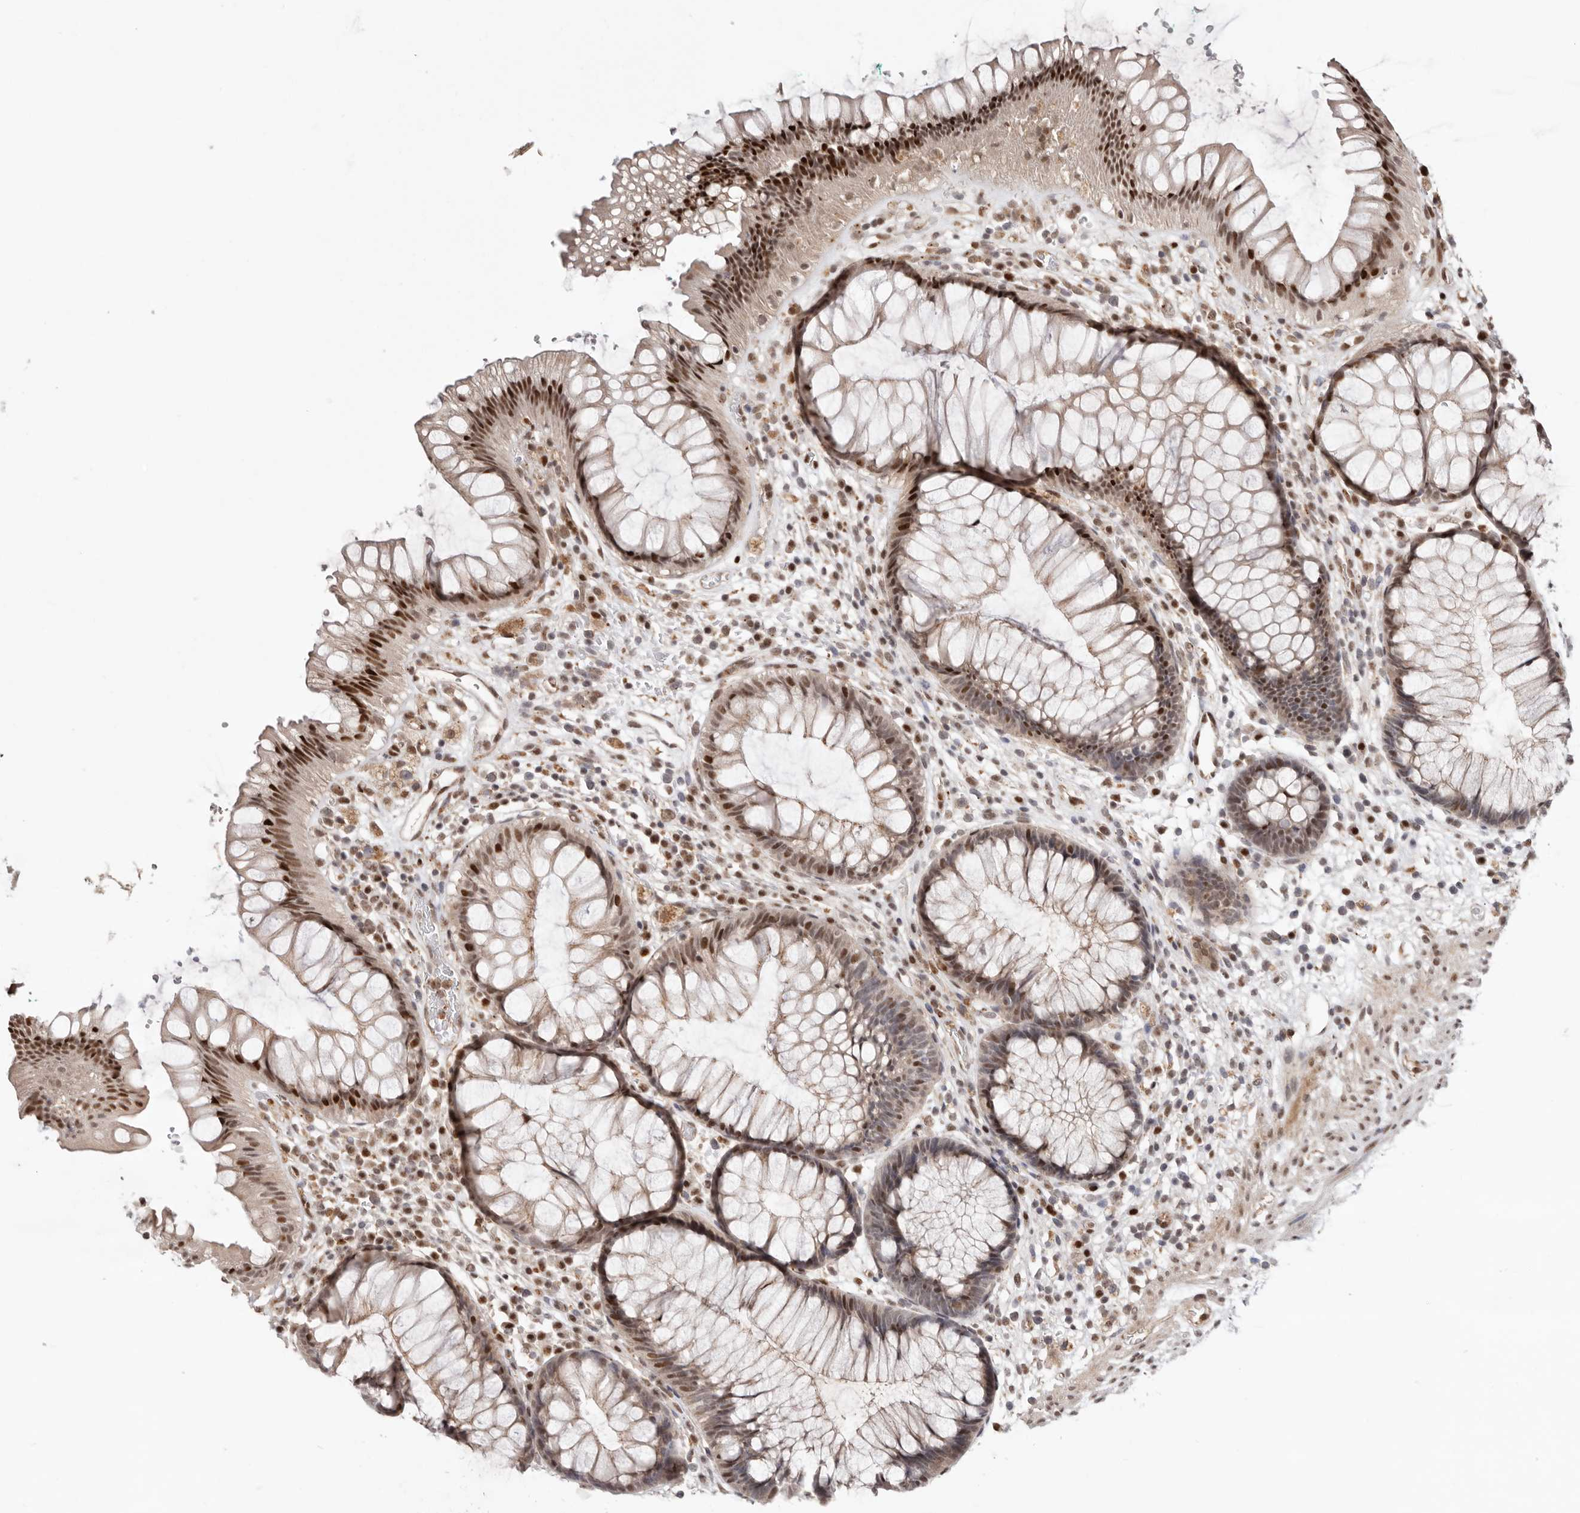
{"staining": {"intensity": "strong", "quantity": "25%-75%", "location": "nuclear"}, "tissue": "rectum", "cell_type": "Glandular cells", "image_type": "normal", "snomed": [{"axis": "morphology", "description": "Normal tissue, NOS"}, {"axis": "topography", "description": "Rectum"}], "caption": "High-power microscopy captured an IHC histopathology image of benign rectum, revealing strong nuclear expression in about 25%-75% of glandular cells.", "gene": "SMAD7", "patient": {"sex": "male", "age": 51}}